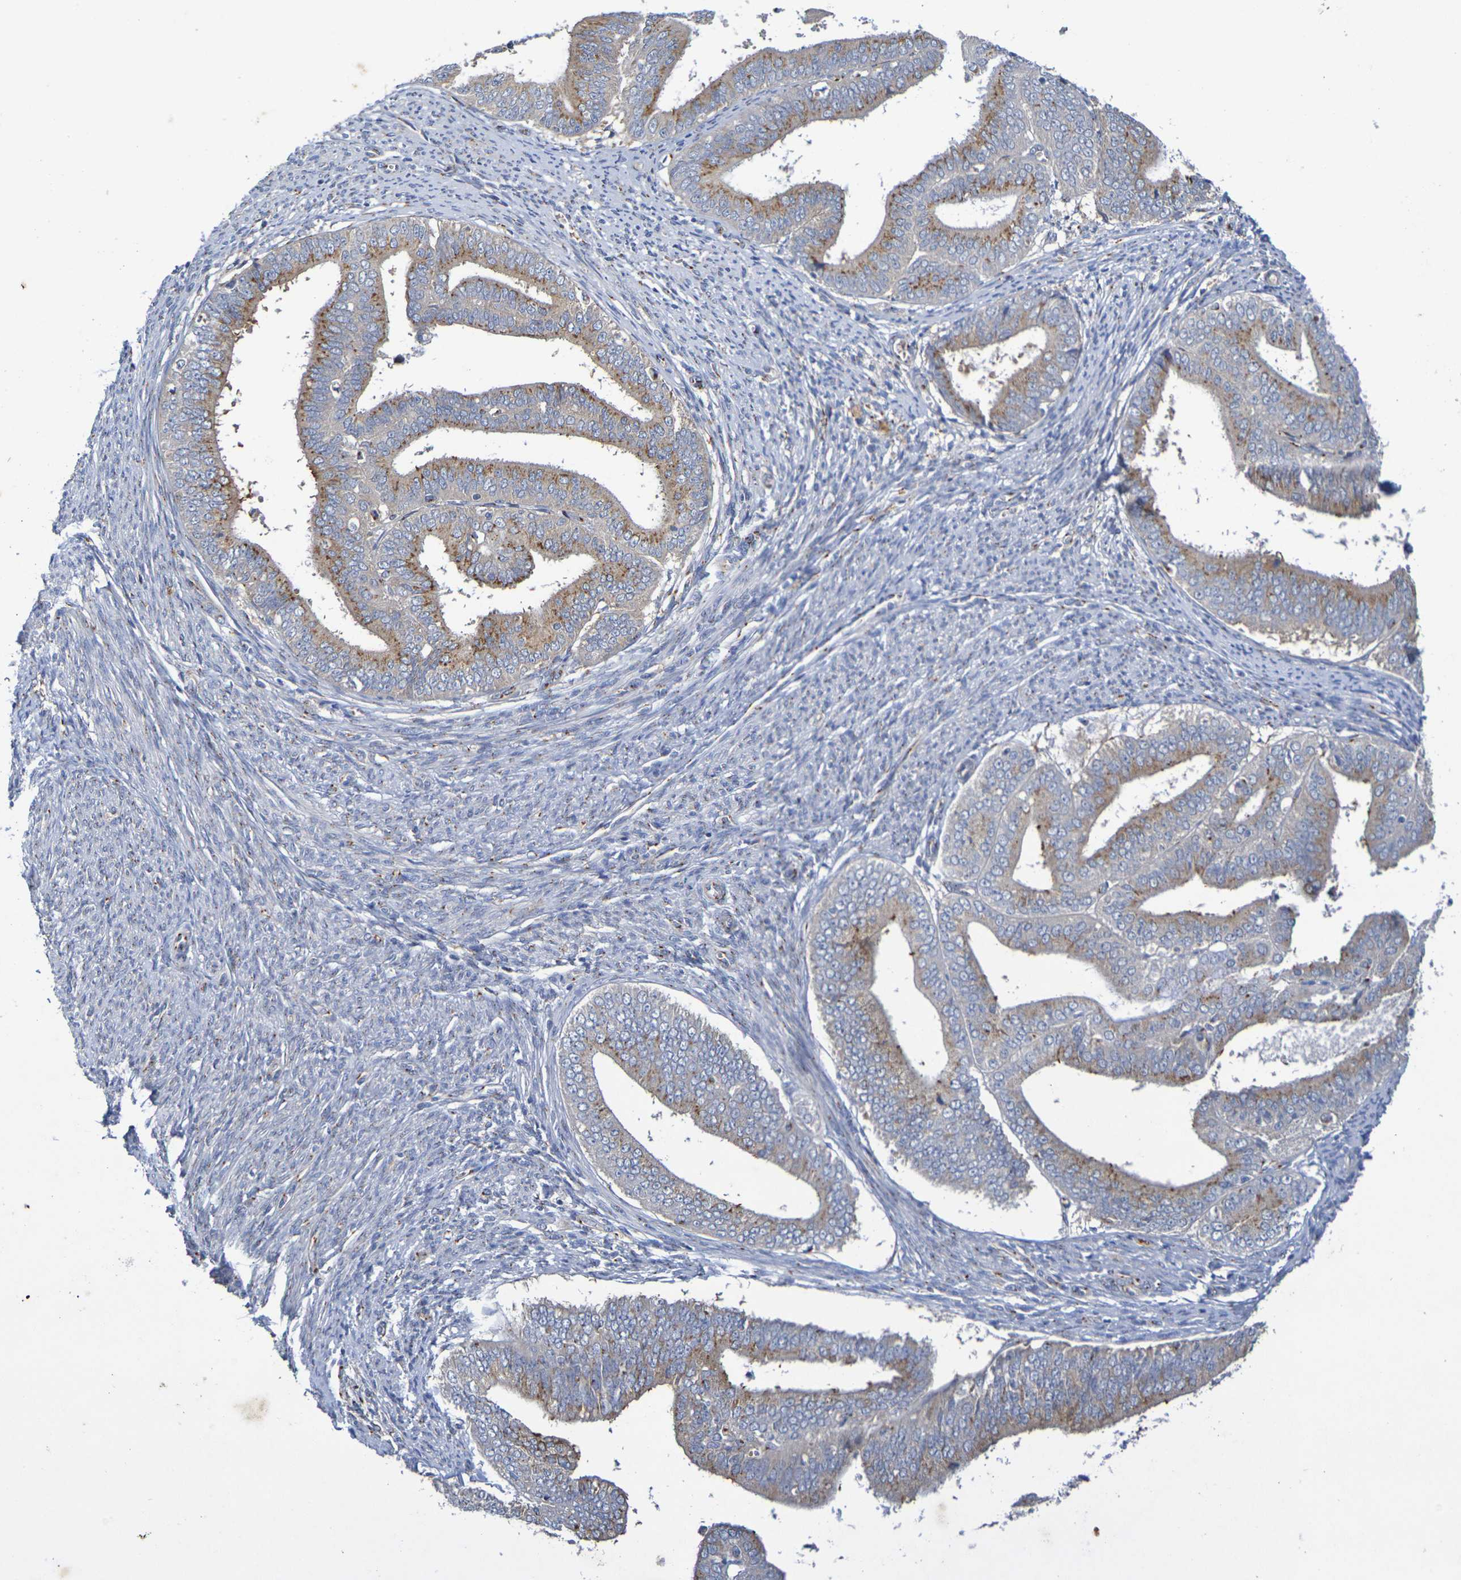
{"staining": {"intensity": "moderate", "quantity": ">75%", "location": "cytoplasmic/membranous"}, "tissue": "endometrial cancer", "cell_type": "Tumor cells", "image_type": "cancer", "snomed": [{"axis": "morphology", "description": "Adenocarcinoma, NOS"}, {"axis": "topography", "description": "Endometrium"}], "caption": "Approximately >75% of tumor cells in human adenocarcinoma (endometrial) demonstrate moderate cytoplasmic/membranous protein expression as visualized by brown immunohistochemical staining.", "gene": "DCP2", "patient": {"sex": "female", "age": 63}}